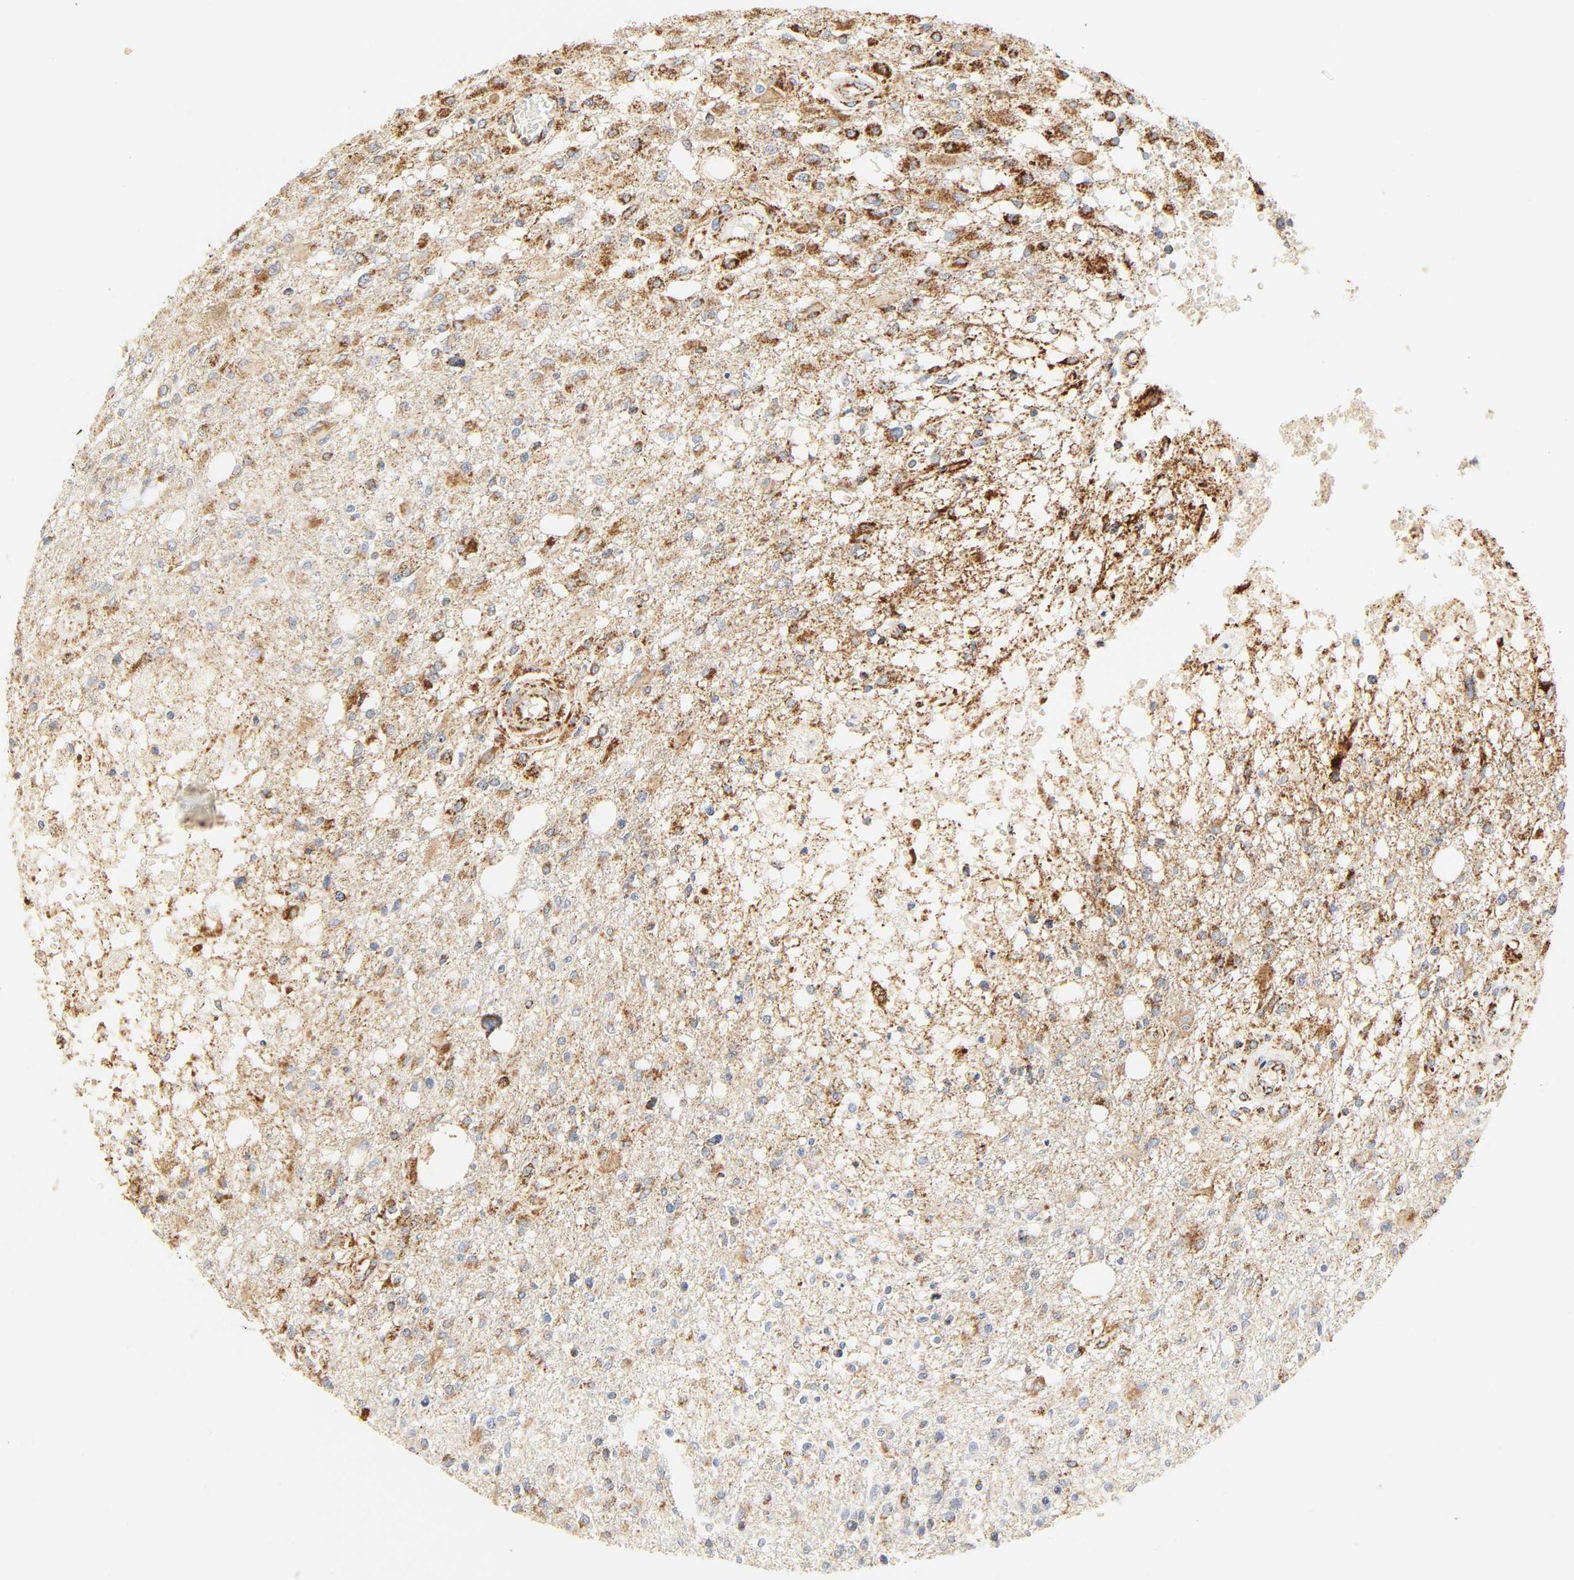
{"staining": {"intensity": "moderate", "quantity": "25%-75%", "location": "cytoplasmic/membranous"}, "tissue": "glioma", "cell_type": "Tumor cells", "image_type": "cancer", "snomed": [{"axis": "morphology", "description": "Glioma, malignant, High grade"}, {"axis": "topography", "description": "Cerebral cortex"}], "caption": "Glioma stained for a protein reveals moderate cytoplasmic/membranous positivity in tumor cells. Using DAB (brown) and hematoxylin (blue) stains, captured at high magnification using brightfield microscopy.", "gene": "ACAT1", "patient": {"sex": "male", "age": 76}}